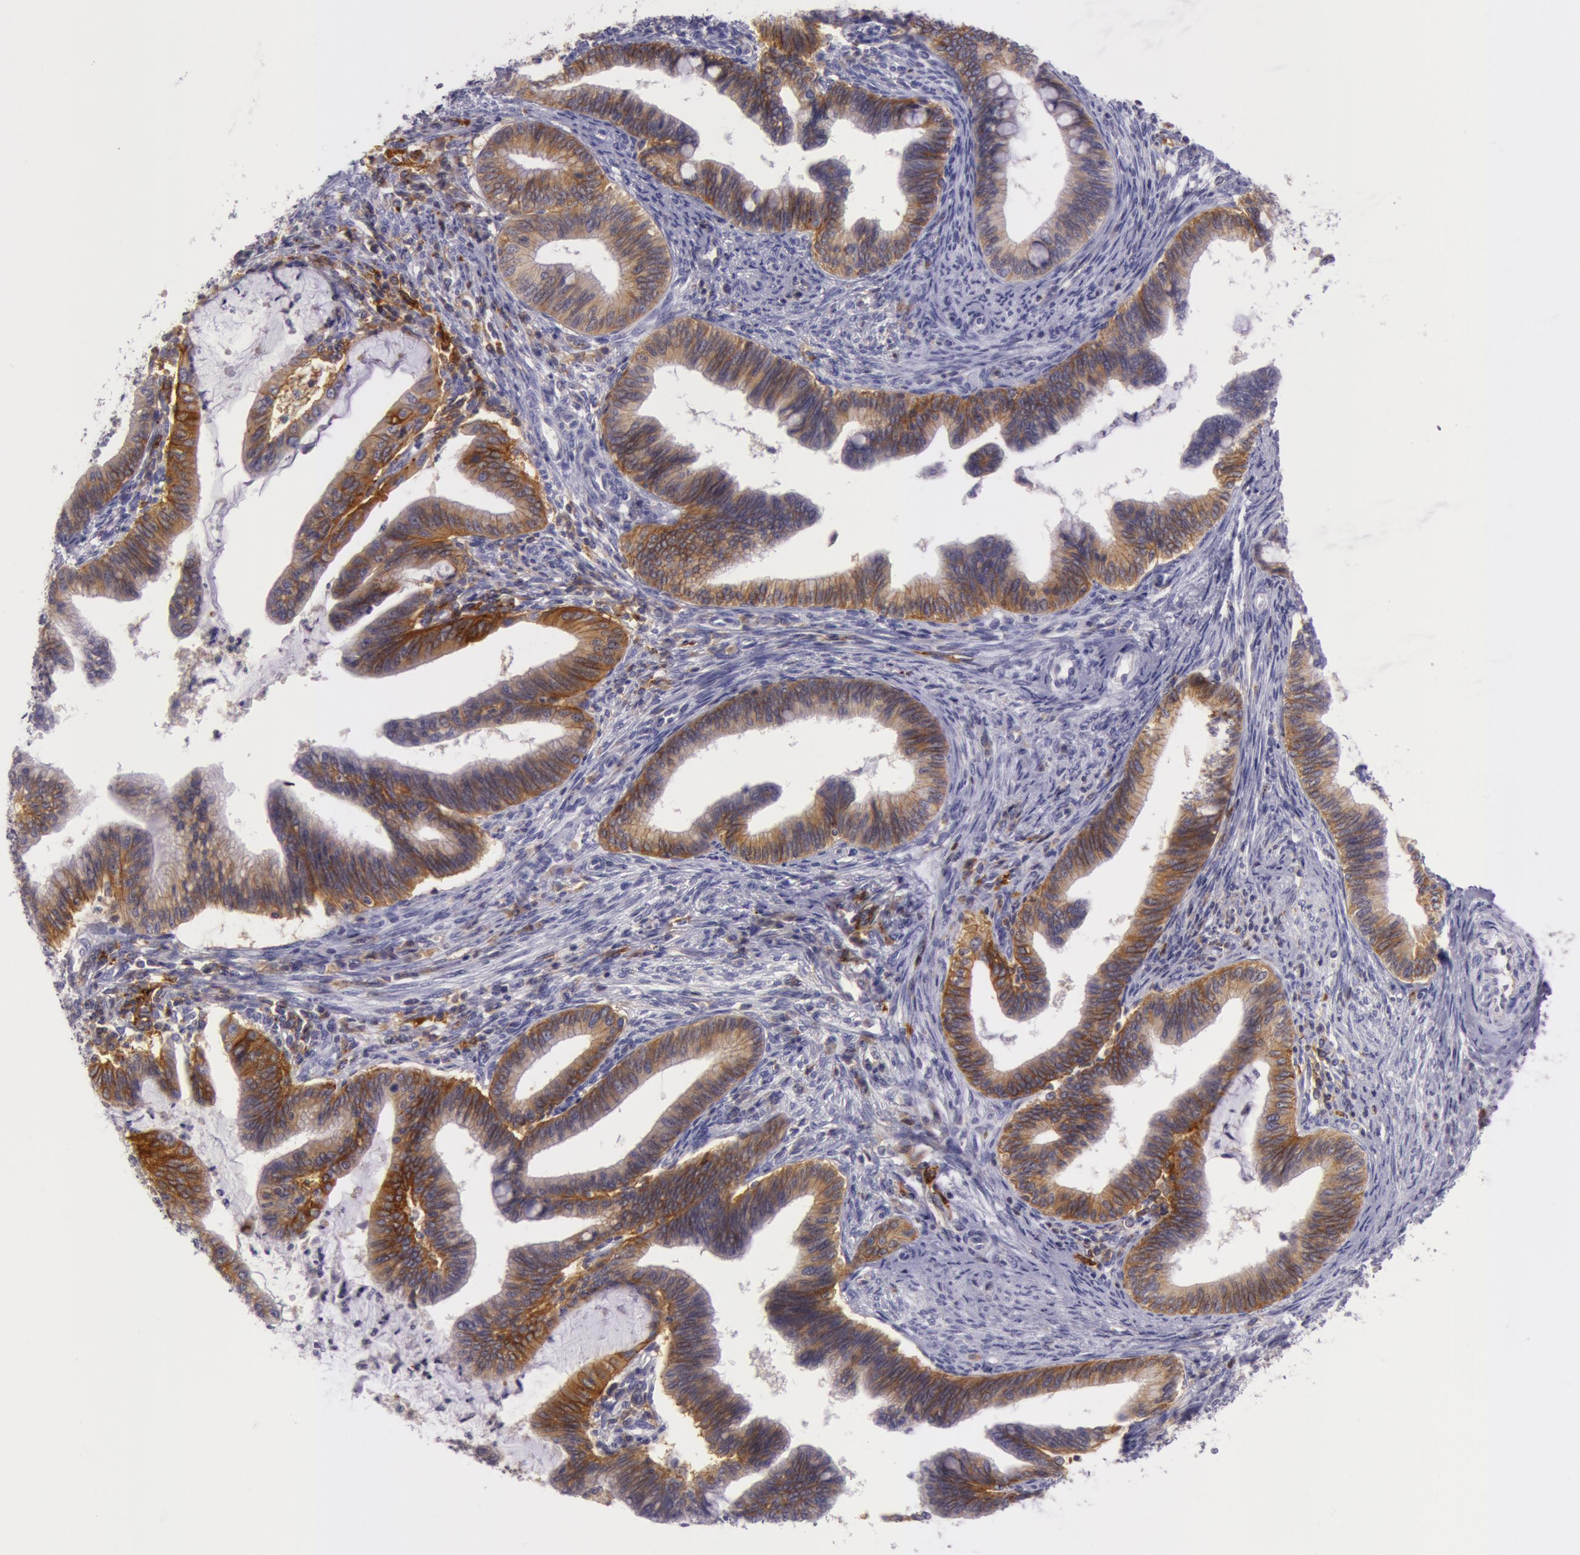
{"staining": {"intensity": "strong", "quantity": ">75%", "location": "cytoplasmic/membranous"}, "tissue": "cervical cancer", "cell_type": "Tumor cells", "image_type": "cancer", "snomed": [{"axis": "morphology", "description": "Adenocarcinoma, NOS"}, {"axis": "topography", "description": "Cervix"}], "caption": "Immunohistochemical staining of human cervical cancer (adenocarcinoma) shows strong cytoplasmic/membranous protein expression in approximately >75% of tumor cells.", "gene": "LY75", "patient": {"sex": "female", "age": 36}}